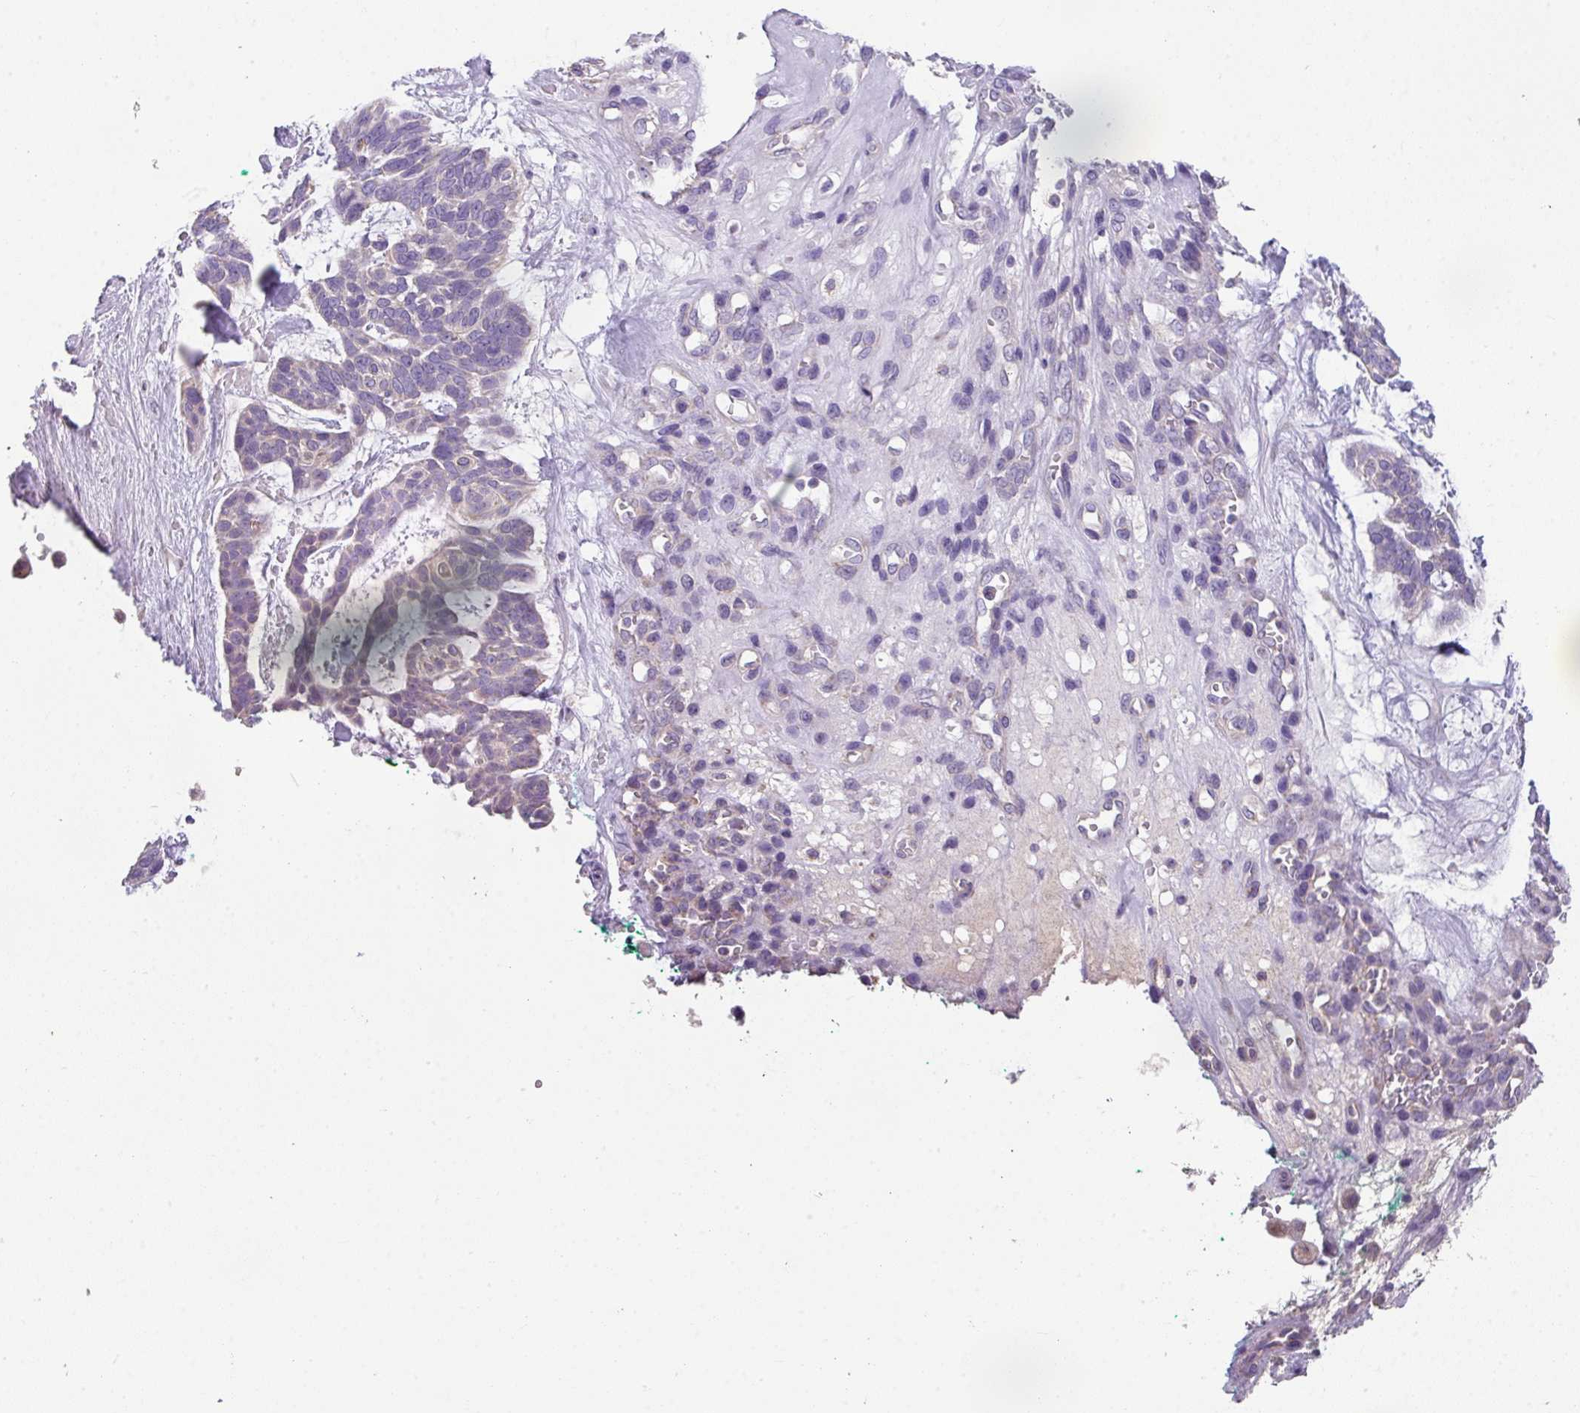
{"staining": {"intensity": "negative", "quantity": "none", "location": "none"}, "tissue": "skin cancer", "cell_type": "Tumor cells", "image_type": "cancer", "snomed": [{"axis": "morphology", "description": "Basal cell carcinoma"}, {"axis": "topography", "description": "Skin"}], "caption": "Skin cancer (basal cell carcinoma) was stained to show a protein in brown. There is no significant staining in tumor cells. (Immunohistochemistry, brightfield microscopy, high magnification).", "gene": "PALS2", "patient": {"sex": "male", "age": 88}}